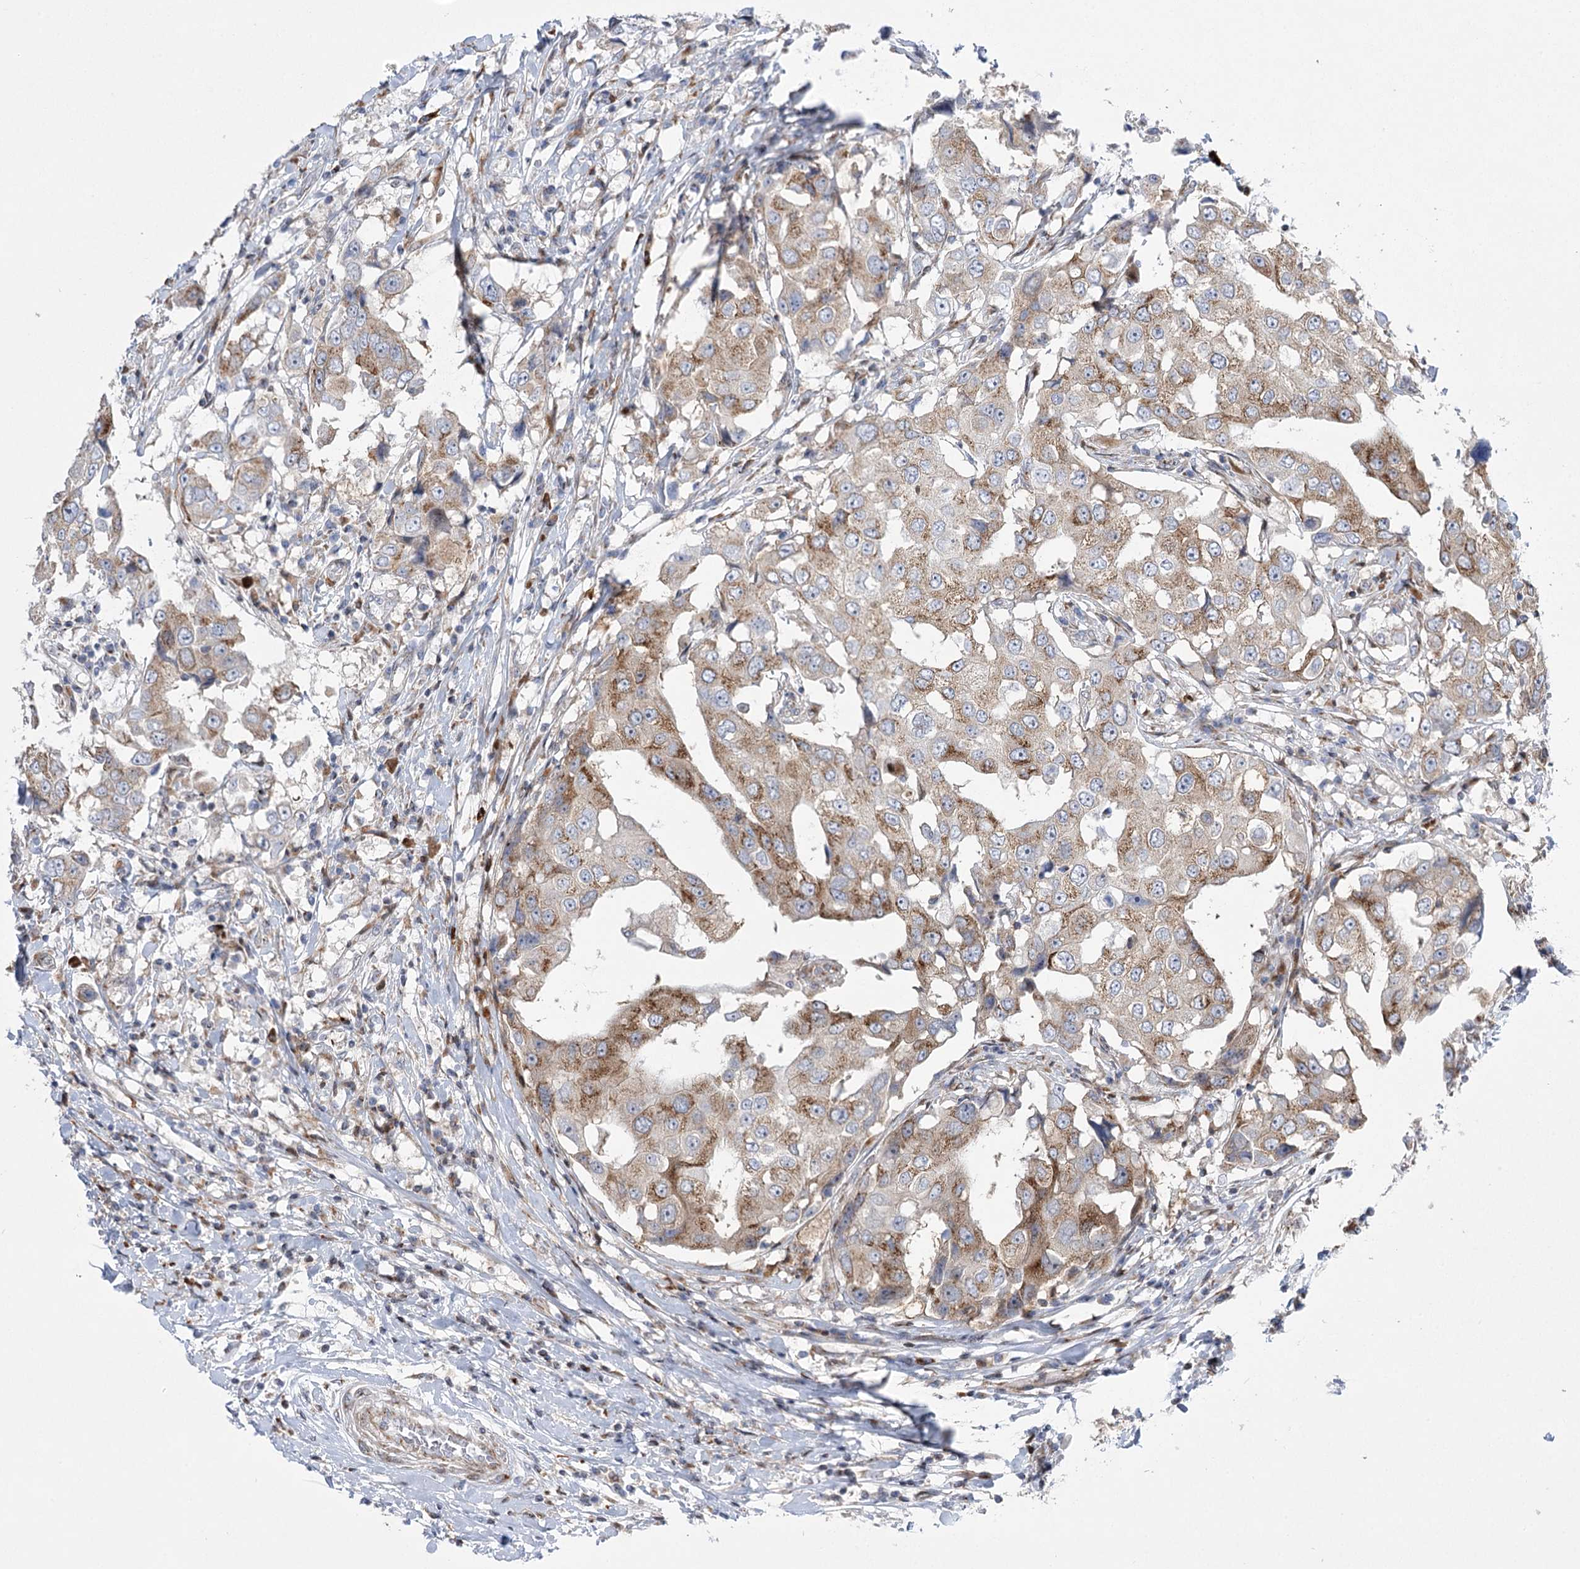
{"staining": {"intensity": "moderate", "quantity": ">75%", "location": "cytoplasmic/membranous"}, "tissue": "breast cancer", "cell_type": "Tumor cells", "image_type": "cancer", "snomed": [{"axis": "morphology", "description": "Duct carcinoma"}, {"axis": "topography", "description": "Breast"}], "caption": "Immunohistochemistry (IHC) photomicrograph of neoplastic tissue: human breast cancer stained using IHC reveals medium levels of moderate protein expression localized specifically in the cytoplasmic/membranous of tumor cells, appearing as a cytoplasmic/membranous brown color.", "gene": "NME7", "patient": {"sex": "female", "age": 27}}